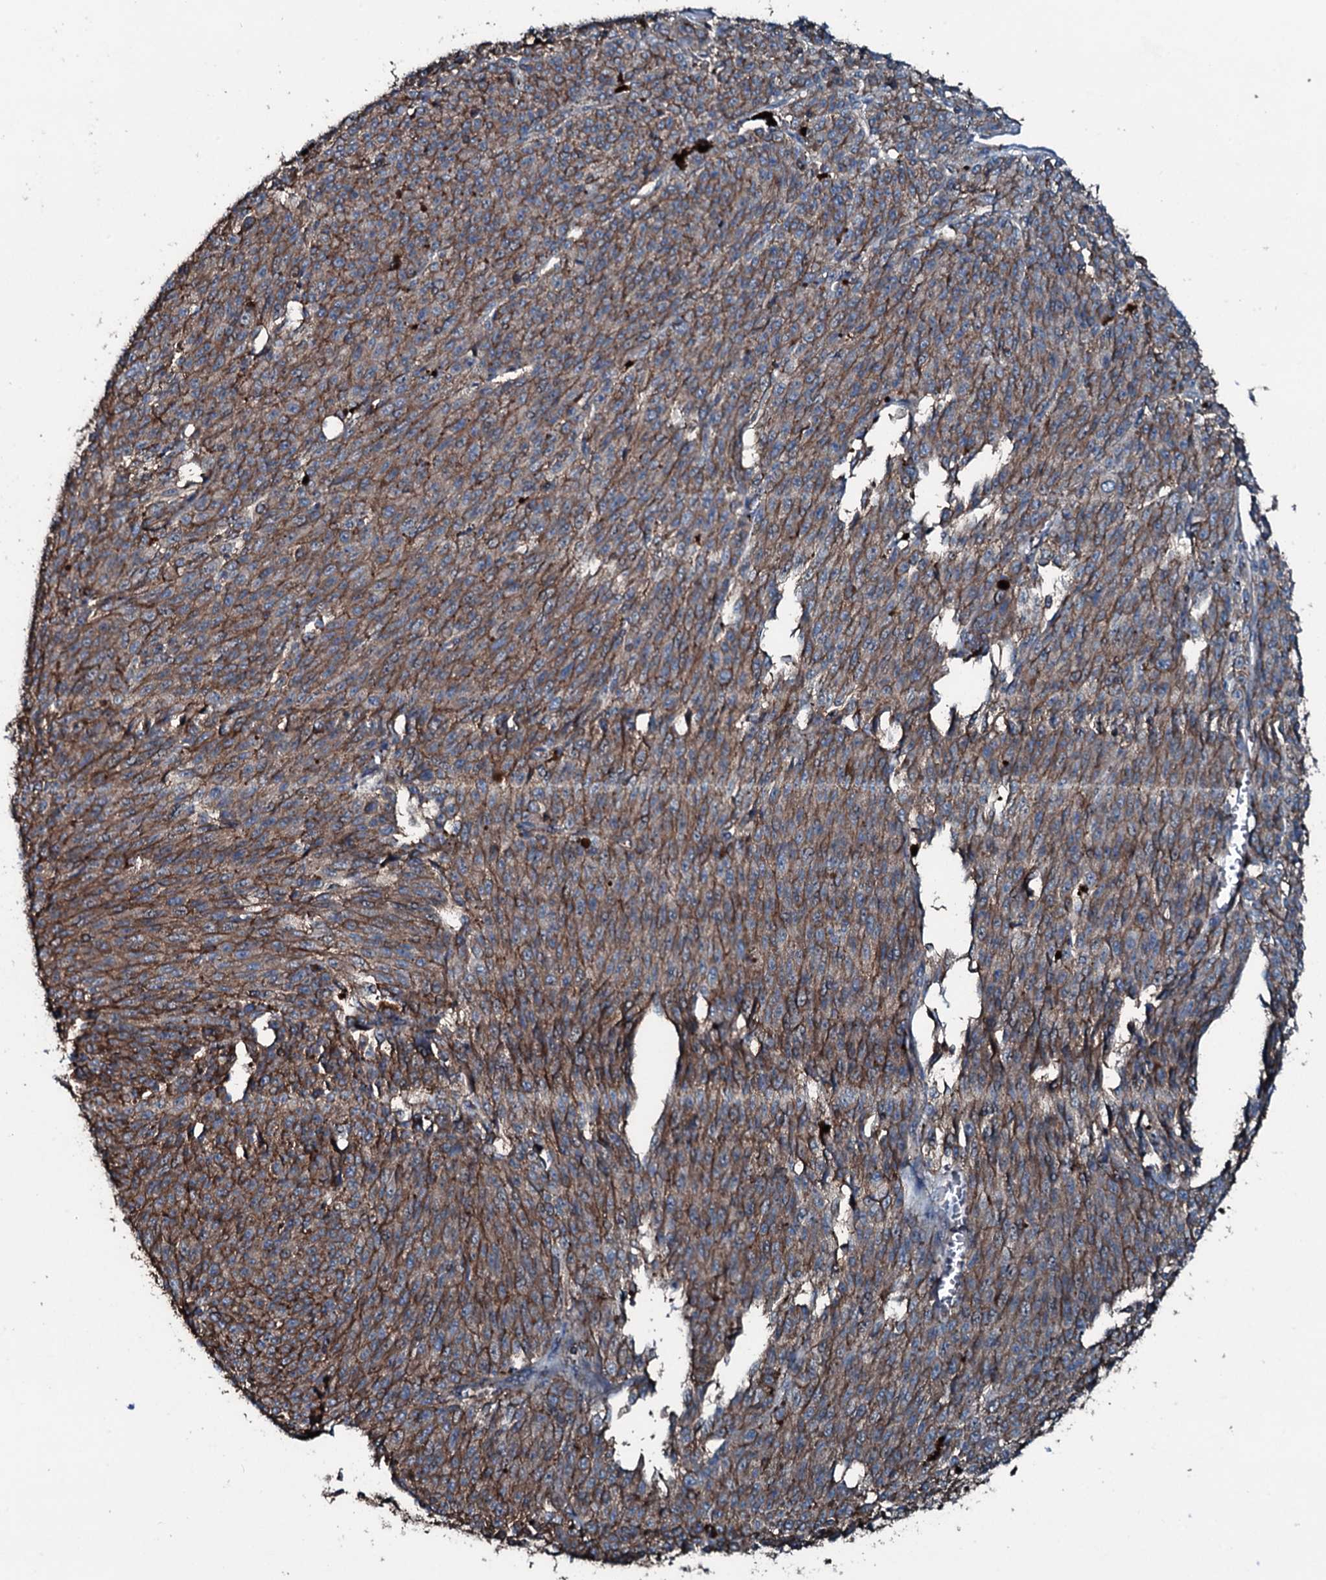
{"staining": {"intensity": "moderate", "quantity": ">75%", "location": "cytoplasmic/membranous"}, "tissue": "melanoma", "cell_type": "Tumor cells", "image_type": "cancer", "snomed": [{"axis": "morphology", "description": "Malignant melanoma, NOS"}, {"axis": "topography", "description": "Skin"}], "caption": "Malignant melanoma was stained to show a protein in brown. There is medium levels of moderate cytoplasmic/membranous staining in about >75% of tumor cells.", "gene": "SLC25A38", "patient": {"sex": "female", "age": 52}}